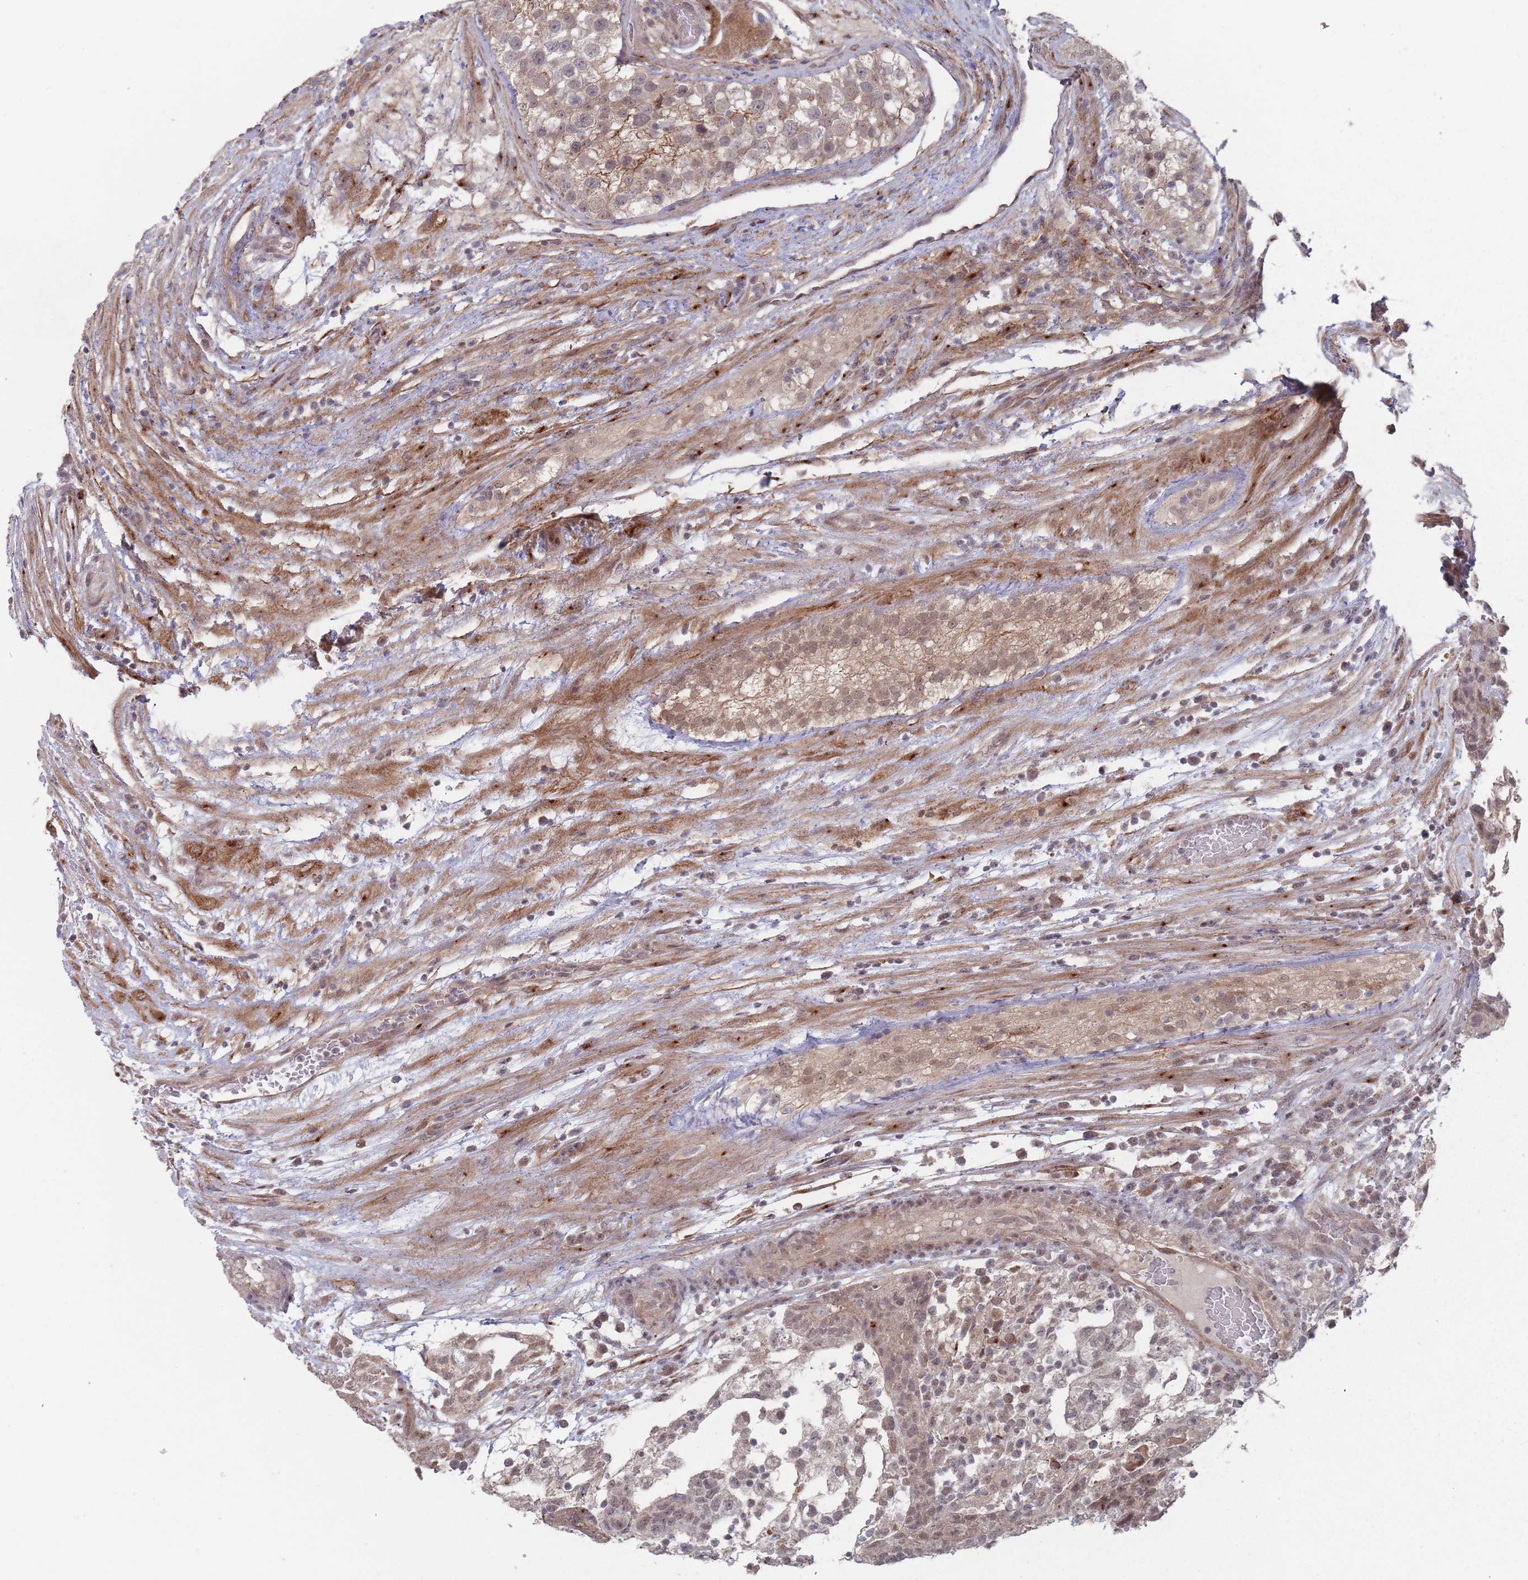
{"staining": {"intensity": "moderate", "quantity": "25%-75%", "location": "nuclear"}, "tissue": "testis cancer", "cell_type": "Tumor cells", "image_type": "cancer", "snomed": [{"axis": "morphology", "description": "Normal tissue, NOS"}, {"axis": "morphology", "description": "Carcinoma, Embryonal, NOS"}, {"axis": "topography", "description": "Testis"}], "caption": "Human embryonal carcinoma (testis) stained with a protein marker shows moderate staining in tumor cells.", "gene": "CNTRL", "patient": {"sex": "male", "age": 32}}